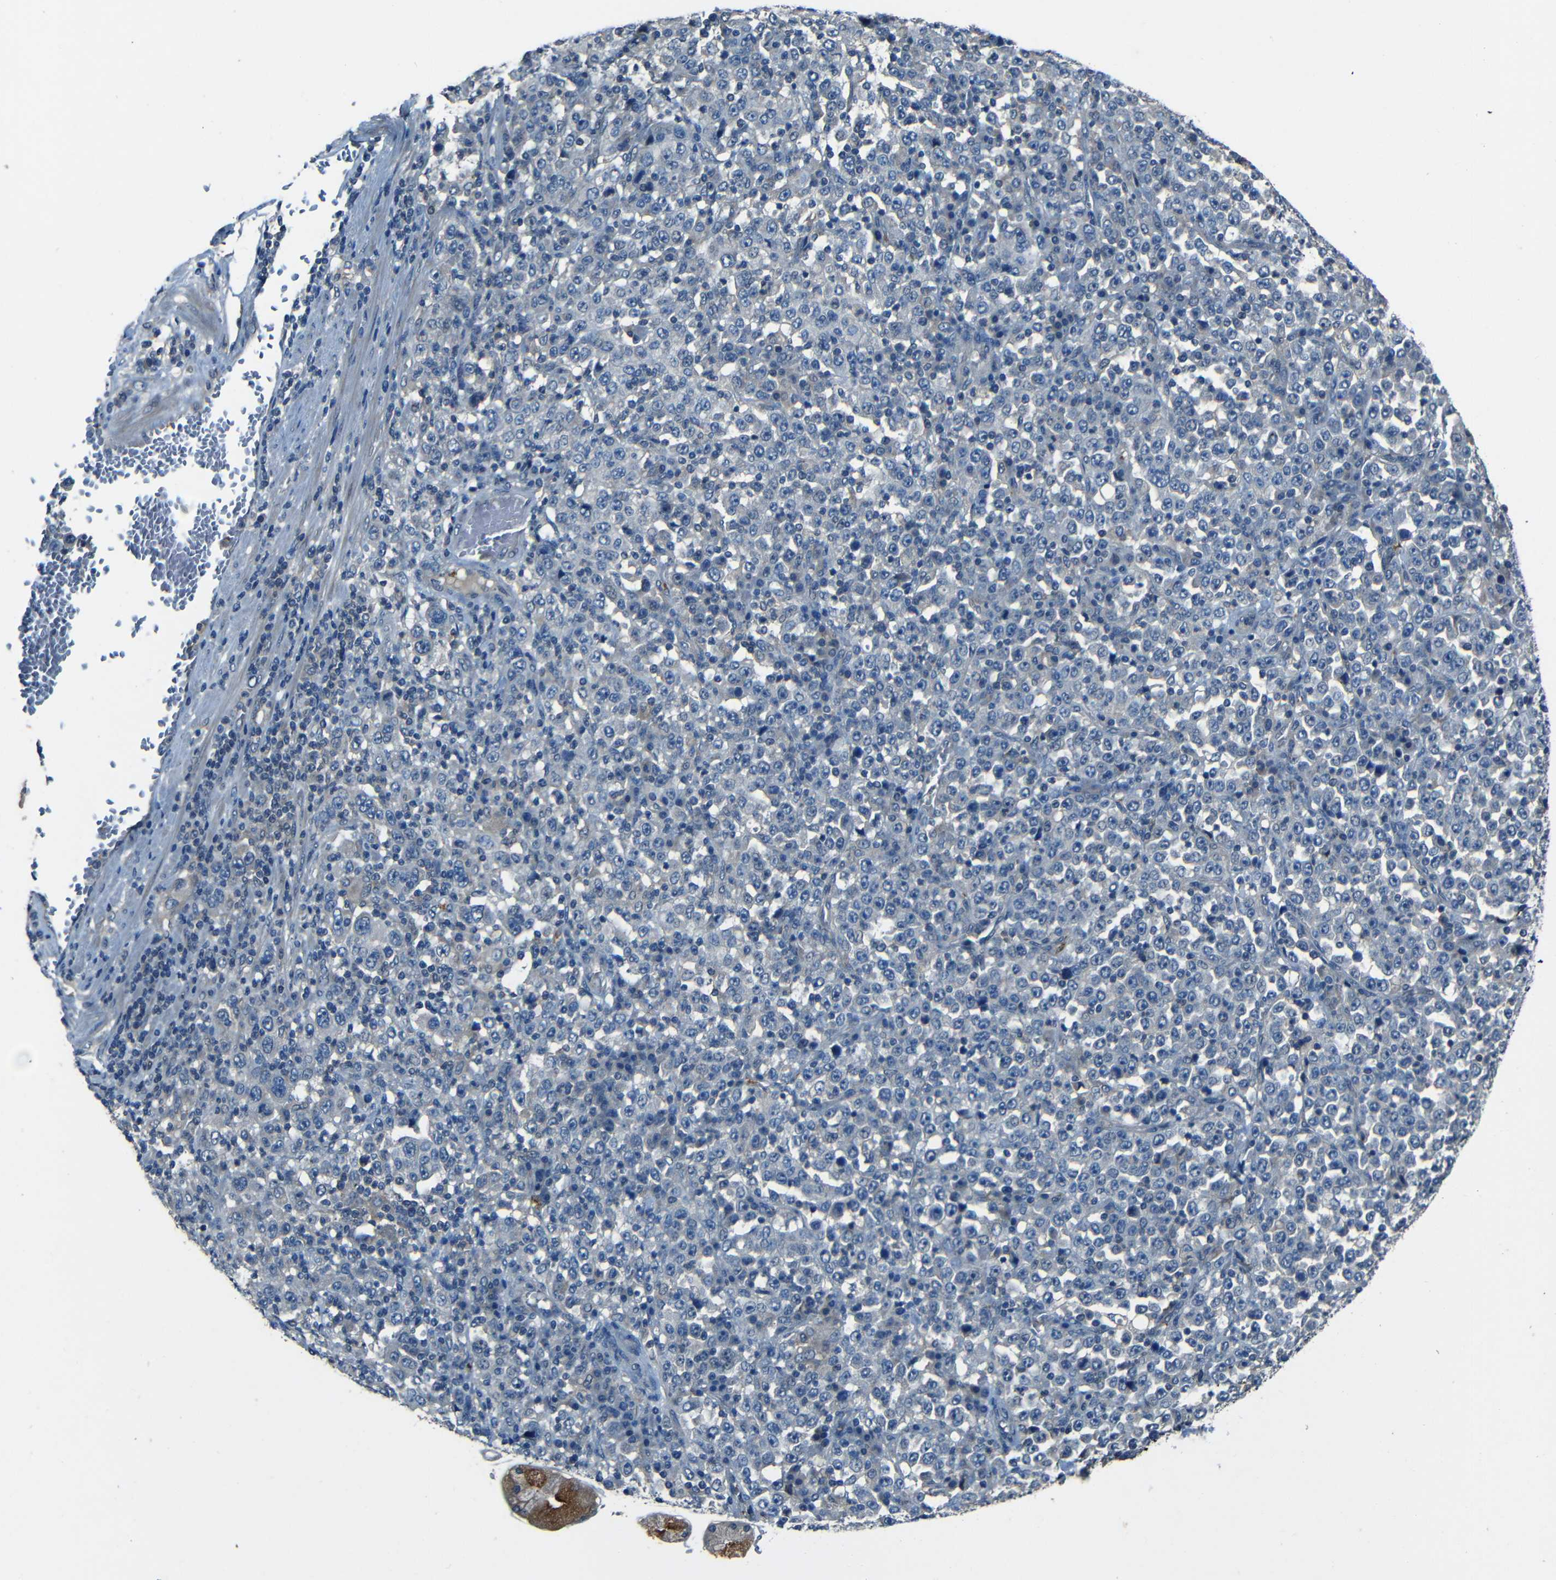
{"staining": {"intensity": "negative", "quantity": "none", "location": "none"}, "tissue": "stomach cancer", "cell_type": "Tumor cells", "image_type": "cancer", "snomed": [{"axis": "morphology", "description": "Normal tissue, NOS"}, {"axis": "morphology", "description": "Adenocarcinoma, NOS"}, {"axis": "topography", "description": "Stomach, upper"}, {"axis": "topography", "description": "Stomach"}], "caption": "Protein analysis of stomach cancer shows no significant positivity in tumor cells.", "gene": "SLA", "patient": {"sex": "male", "age": 59}}